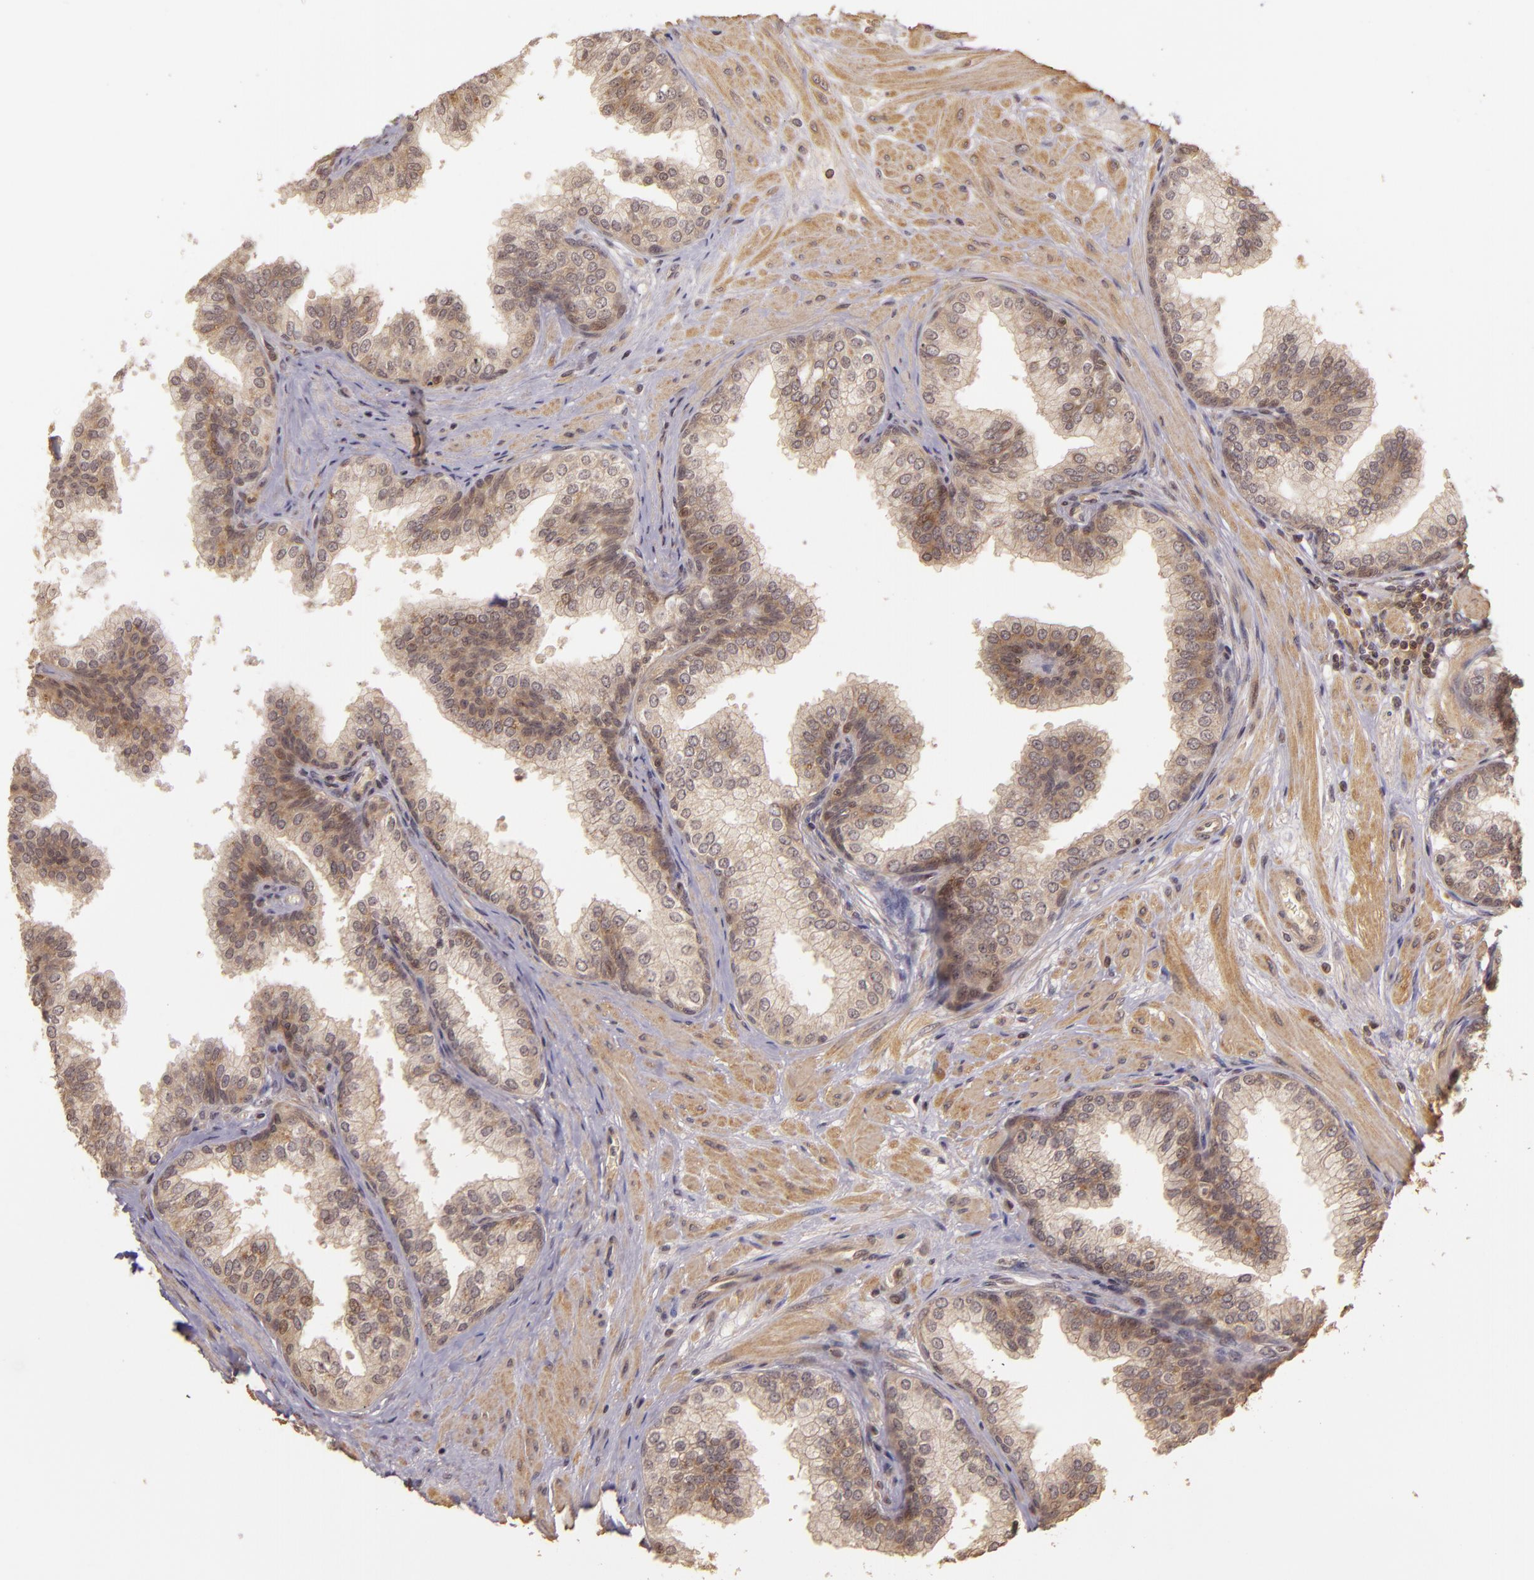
{"staining": {"intensity": "weak", "quantity": ">75%", "location": "cytoplasmic/membranous,nuclear"}, "tissue": "prostate", "cell_type": "Glandular cells", "image_type": "normal", "snomed": [{"axis": "morphology", "description": "Normal tissue, NOS"}, {"axis": "topography", "description": "Prostate"}], "caption": "Prostate stained with DAB immunohistochemistry shows low levels of weak cytoplasmic/membranous,nuclear positivity in about >75% of glandular cells. (DAB (3,3'-diaminobenzidine) = brown stain, brightfield microscopy at high magnification).", "gene": "TXNRD2", "patient": {"sex": "male", "age": 60}}